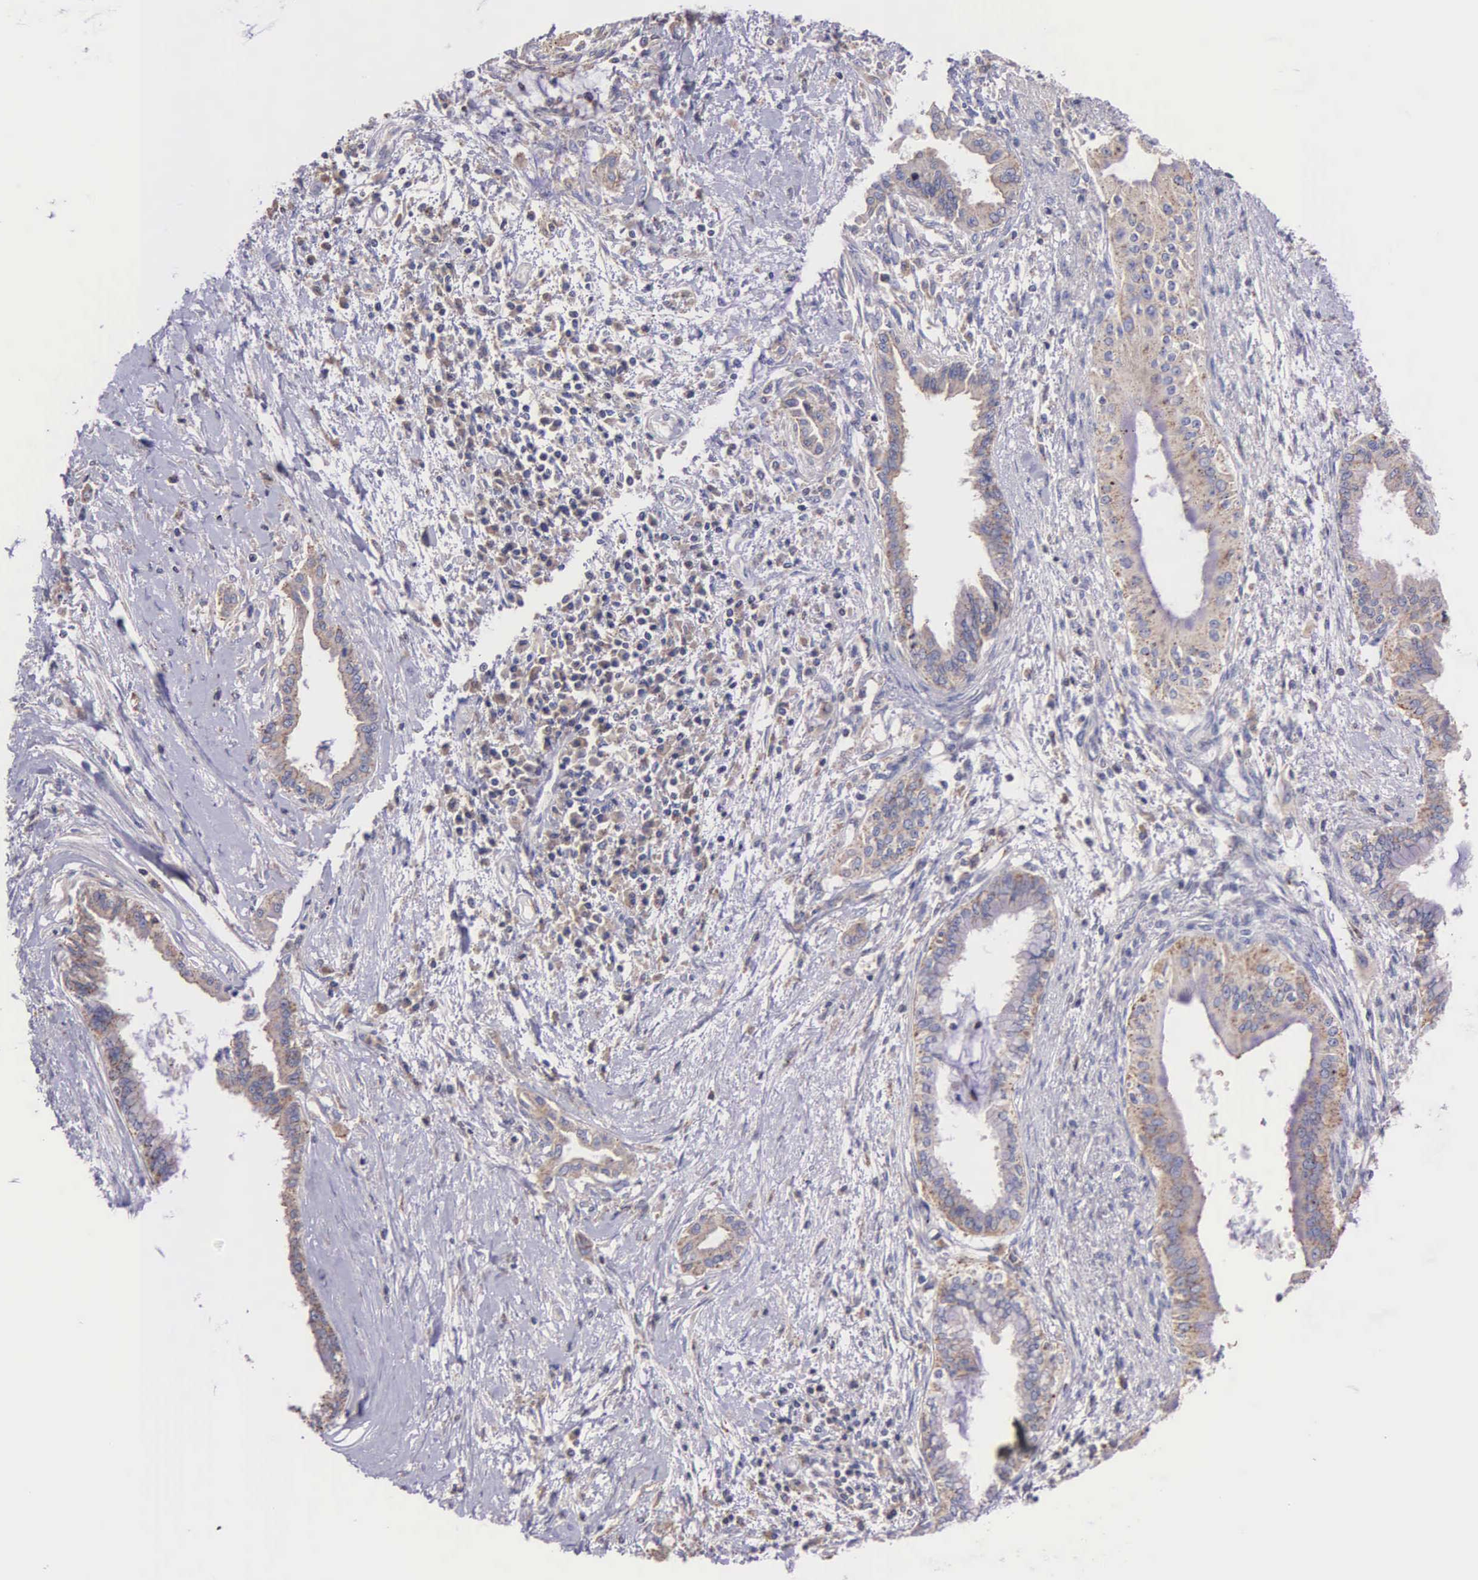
{"staining": {"intensity": "weak", "quantity": "25%-75%", "location": "cytoplasmic/membranous"}, "tissue": "pancreatic cancer", "cell_type": "Tumor cells", "image_type": "cancer", "snomed": [{"axis": "morphology", "description": "Adenocarcinoma, NOS"}, {"axis": "topography", "description": "Pancreas"}], "caption": "Immunohistochemistry (DAB (3,3'-diaminobenzidine)) staining of pancreatic adenocarcinoma displays weak cytoplasmic/membranous protein positivity in approximately 25%-75% of tumor cells. (Stains: DAB in brown, nuclei in blue, Microscopy: brightfield microscopy at high magnification).", "gene": "MIA2", "patient": {"sex": "female", "age": 64}}